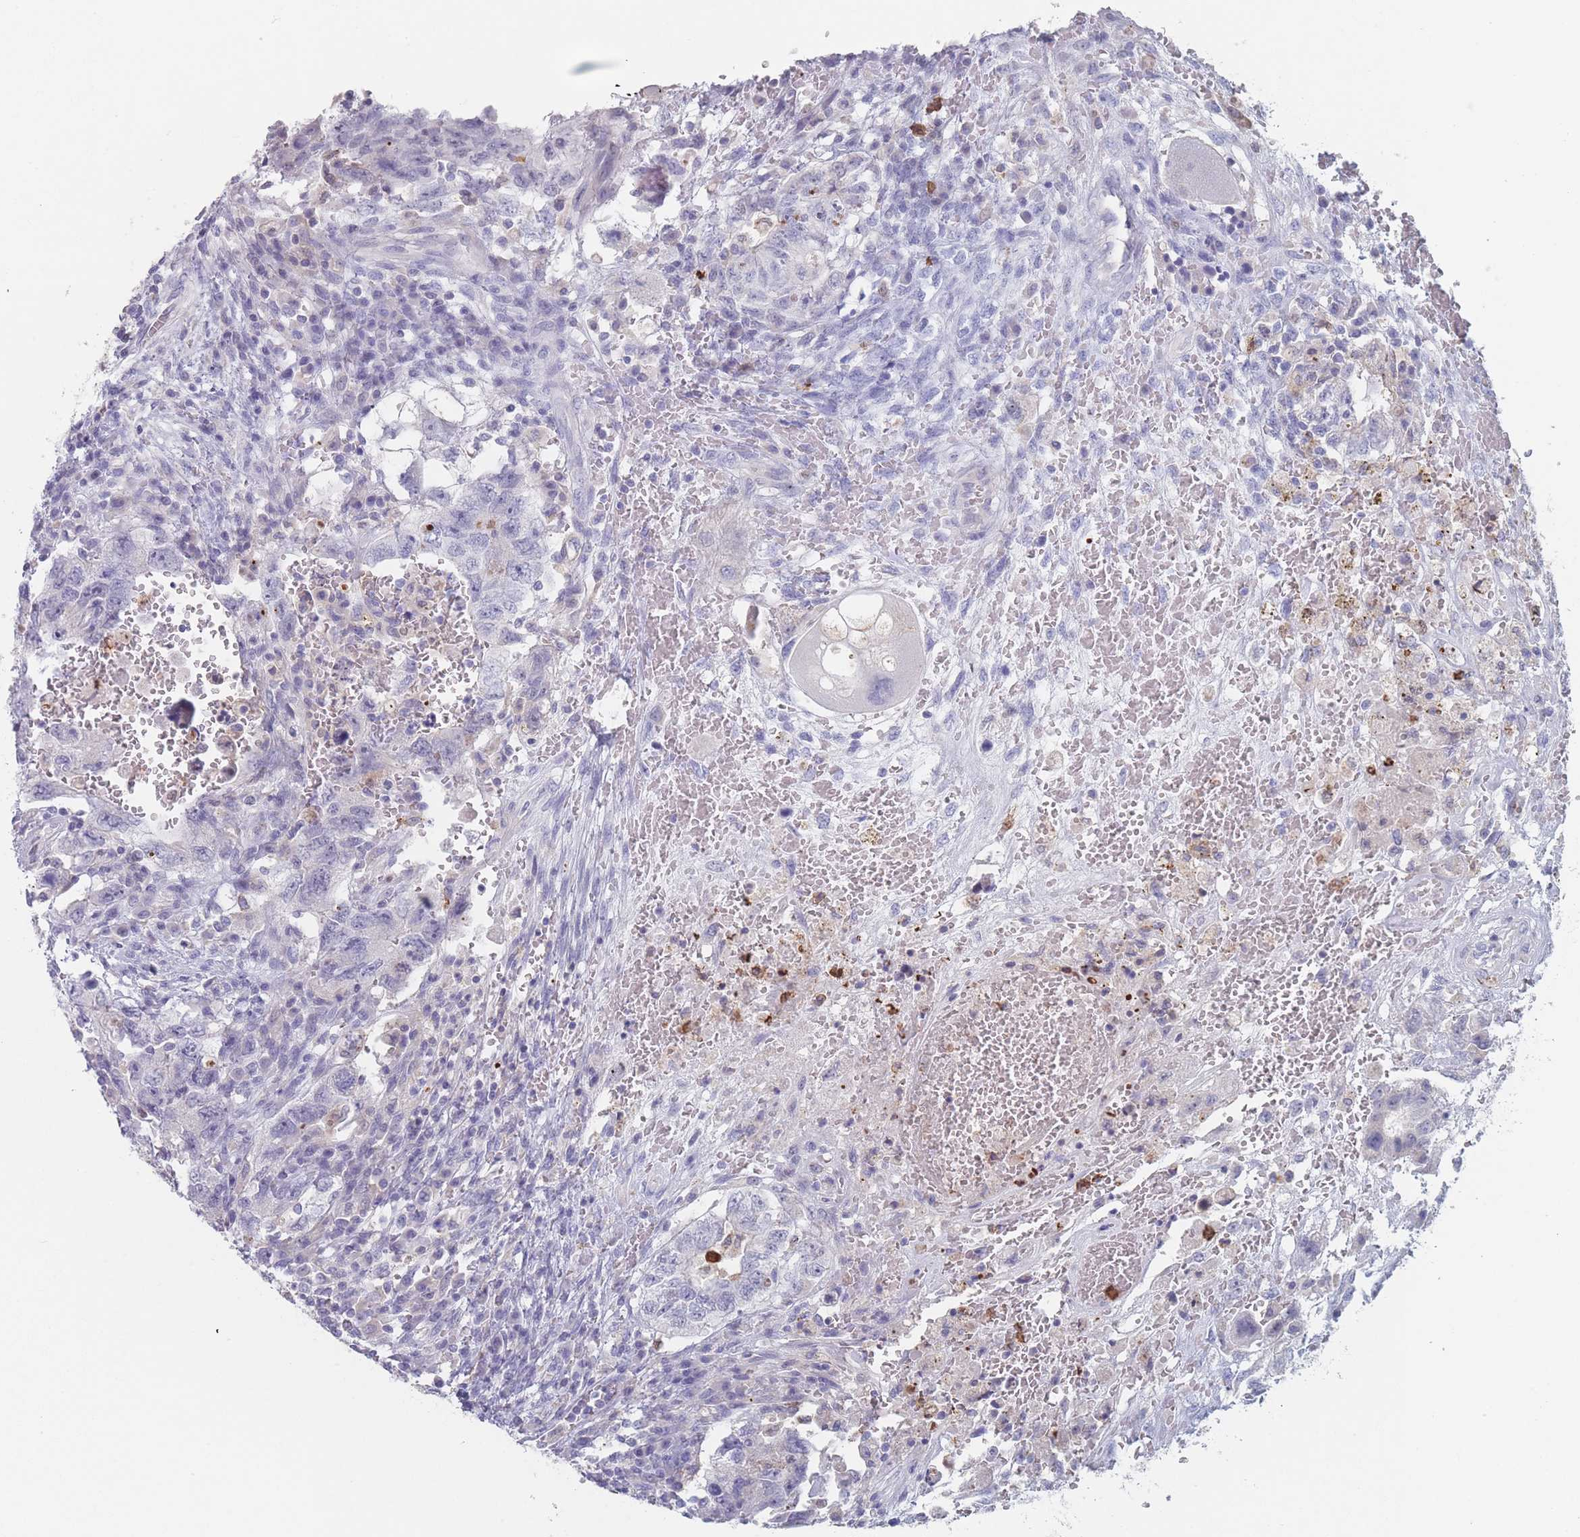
{"staining": {"intensity": "negative", "quantity": "none", "location": "none"}, "tissue": "testis cancer", "cell_type": "Tumor cells", "image_type": "cancer", "snomed": [{"axis": "morphology", "description": "Carcinoma, Embryonal, NOS"}, {"axis": "topography", "description": "Testis"}], "caption": "Testis cancer was stained to show a protein in brown. There is no significant expression in tumor cells.", "gene": "ATP1A3", "patient": {"sex": "male", "age": 26}}